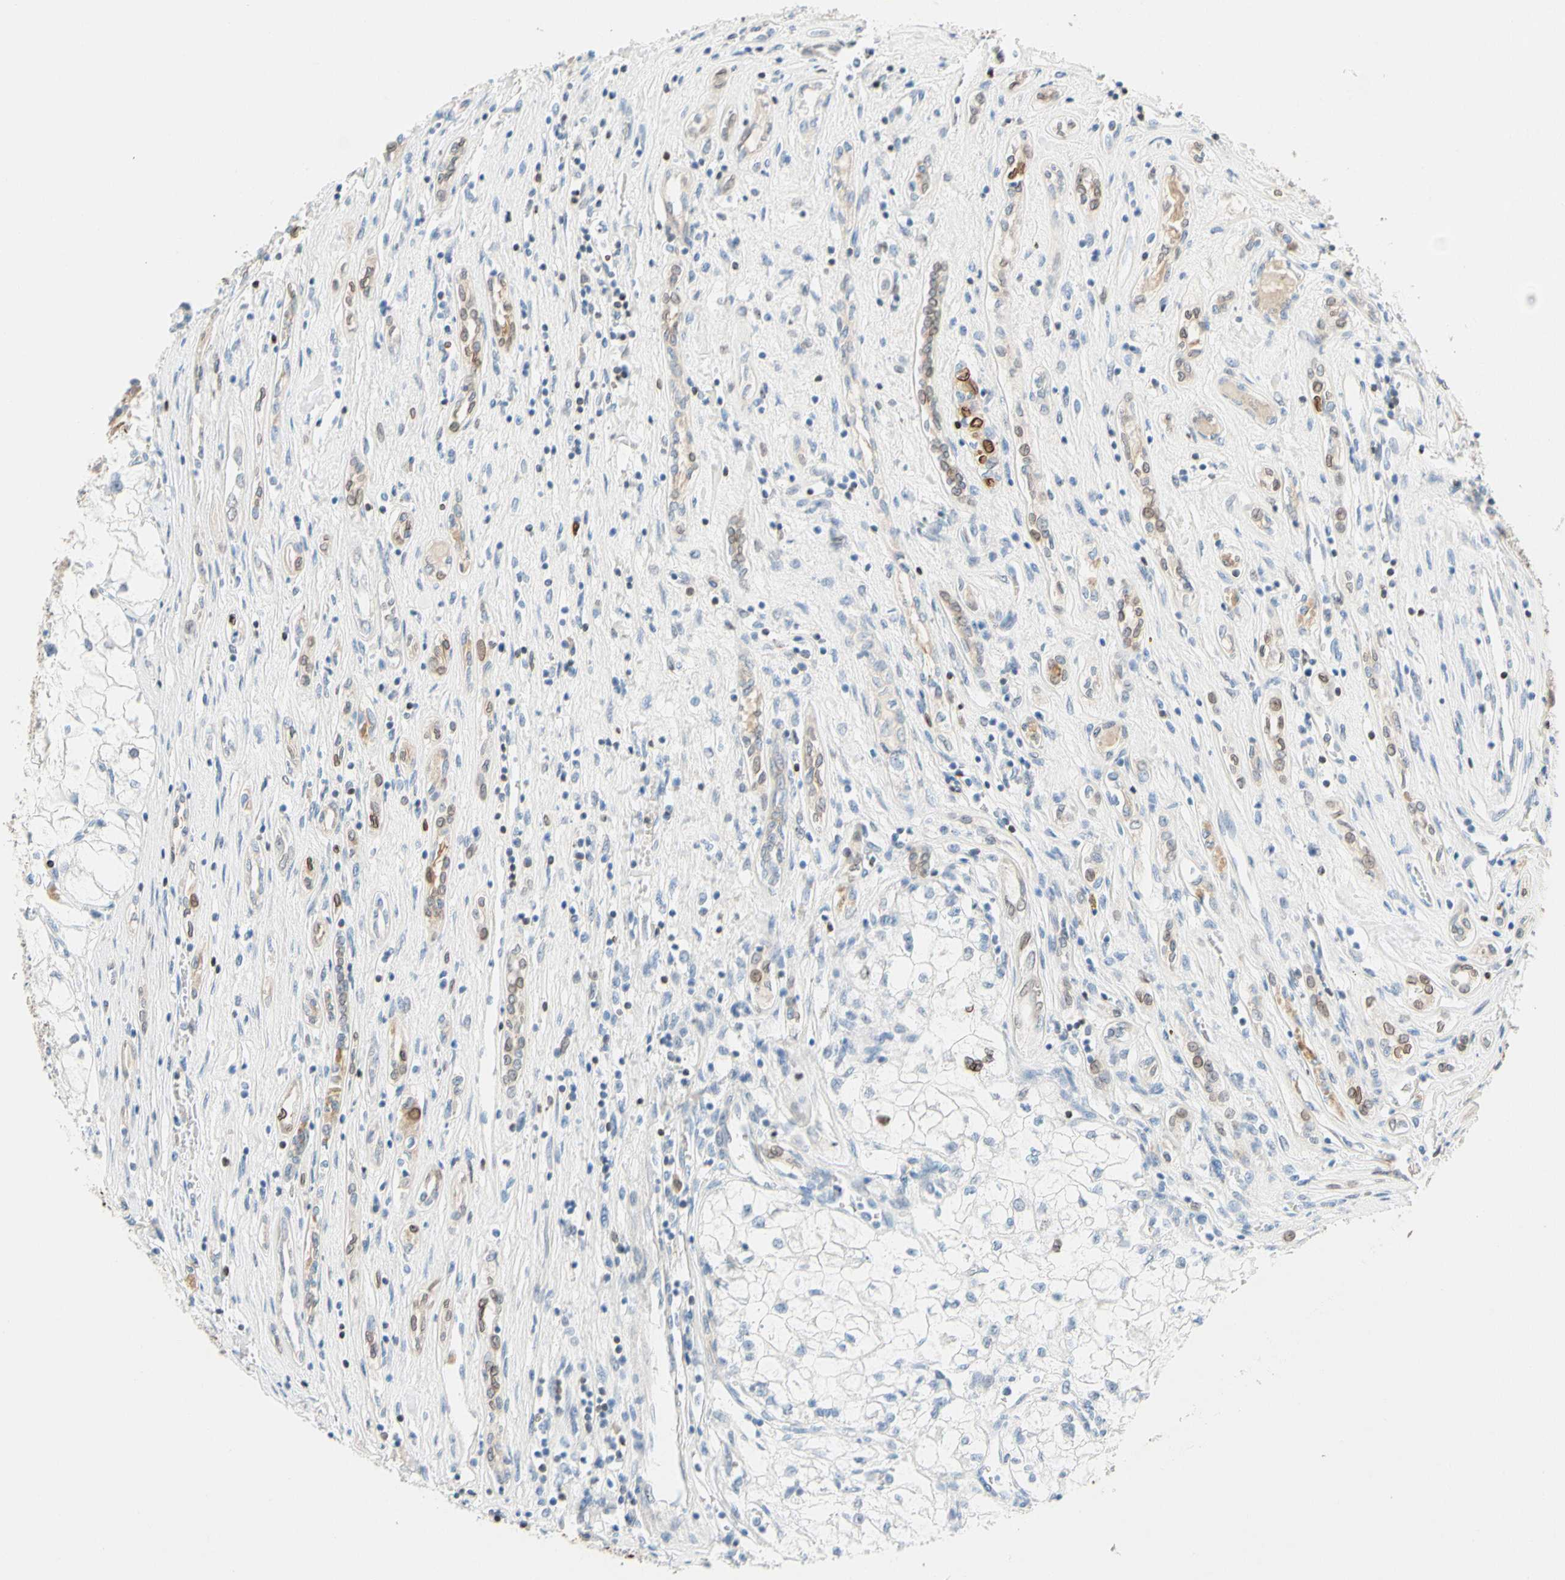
{"staining": {"intensity": "negative", "quantity": "none", "location": "none"}, "tissue": "renal cancer", "cell_type": "Tumor cells", "image_type": "cancer", "snomed": [{"axis": "morphology", "description": "Adenocarcinoma, NOS"}, {"axis": "topography", "description": "Kidney"}], "caption": "This is a histopathology image of IHC staining of adenocarcinoma (renal), which shows no positivity in tumor cells.", "gene": "ZNF132", "patient": {"sex": "female", "age": 70}}